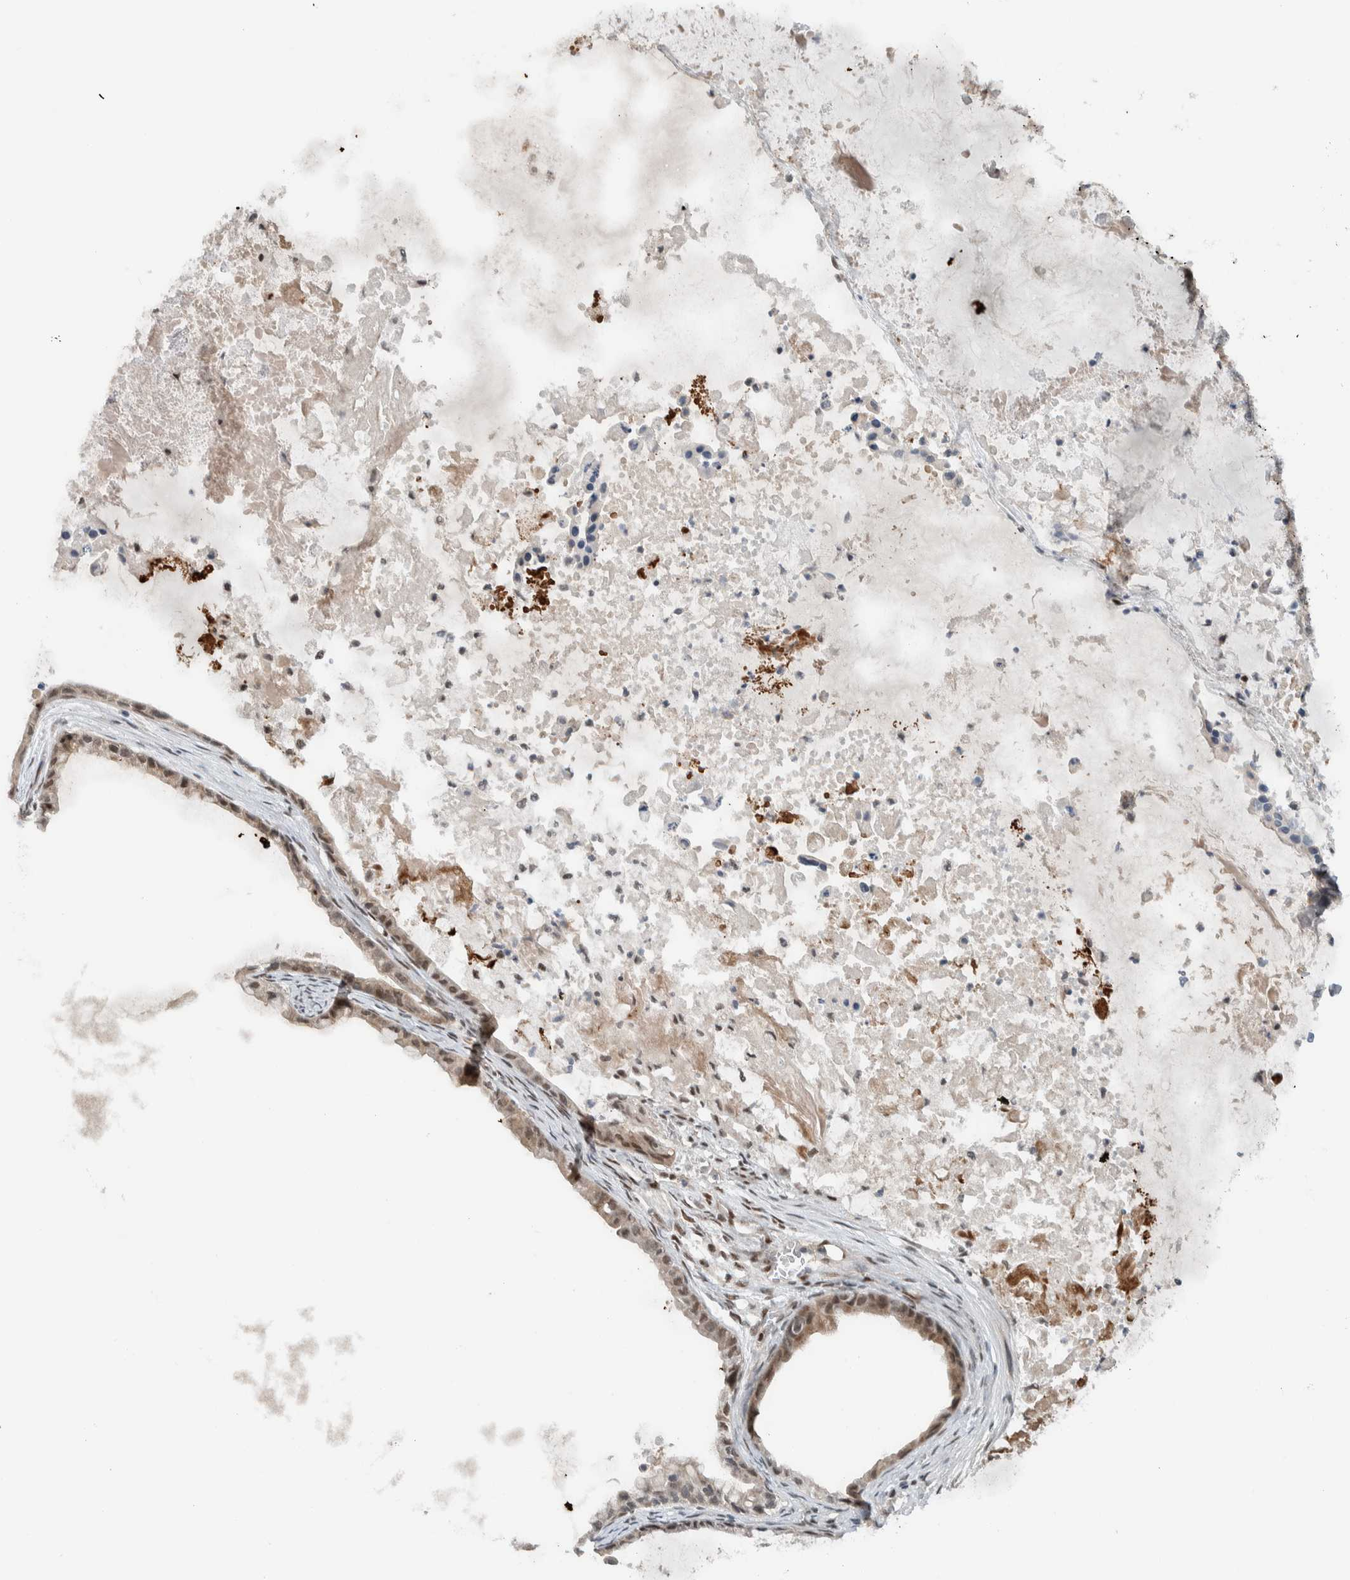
{"staining": {"intensity": "weak", "quantity": ">75%", "location": "cytoplasmic/membranous,nuclear"}, "tissue": "ovarian cancer", "cell_type": "Tumor cells", "image_type": "cancer", "snomed": [{"axis": "morphology", "description": "Cystadenocarcinoma, mucinous, NOS"}, {"axis": "topography", "description": "Ovary"}], "caption": "Tumor cells demonstrate low levels of weak cytoplasmic/membranous and nuclear expression in approximately >75% of cells in ovarian cancer.", "gene": "ZFP91", "patient": {"sex": "female", "age": 80}}